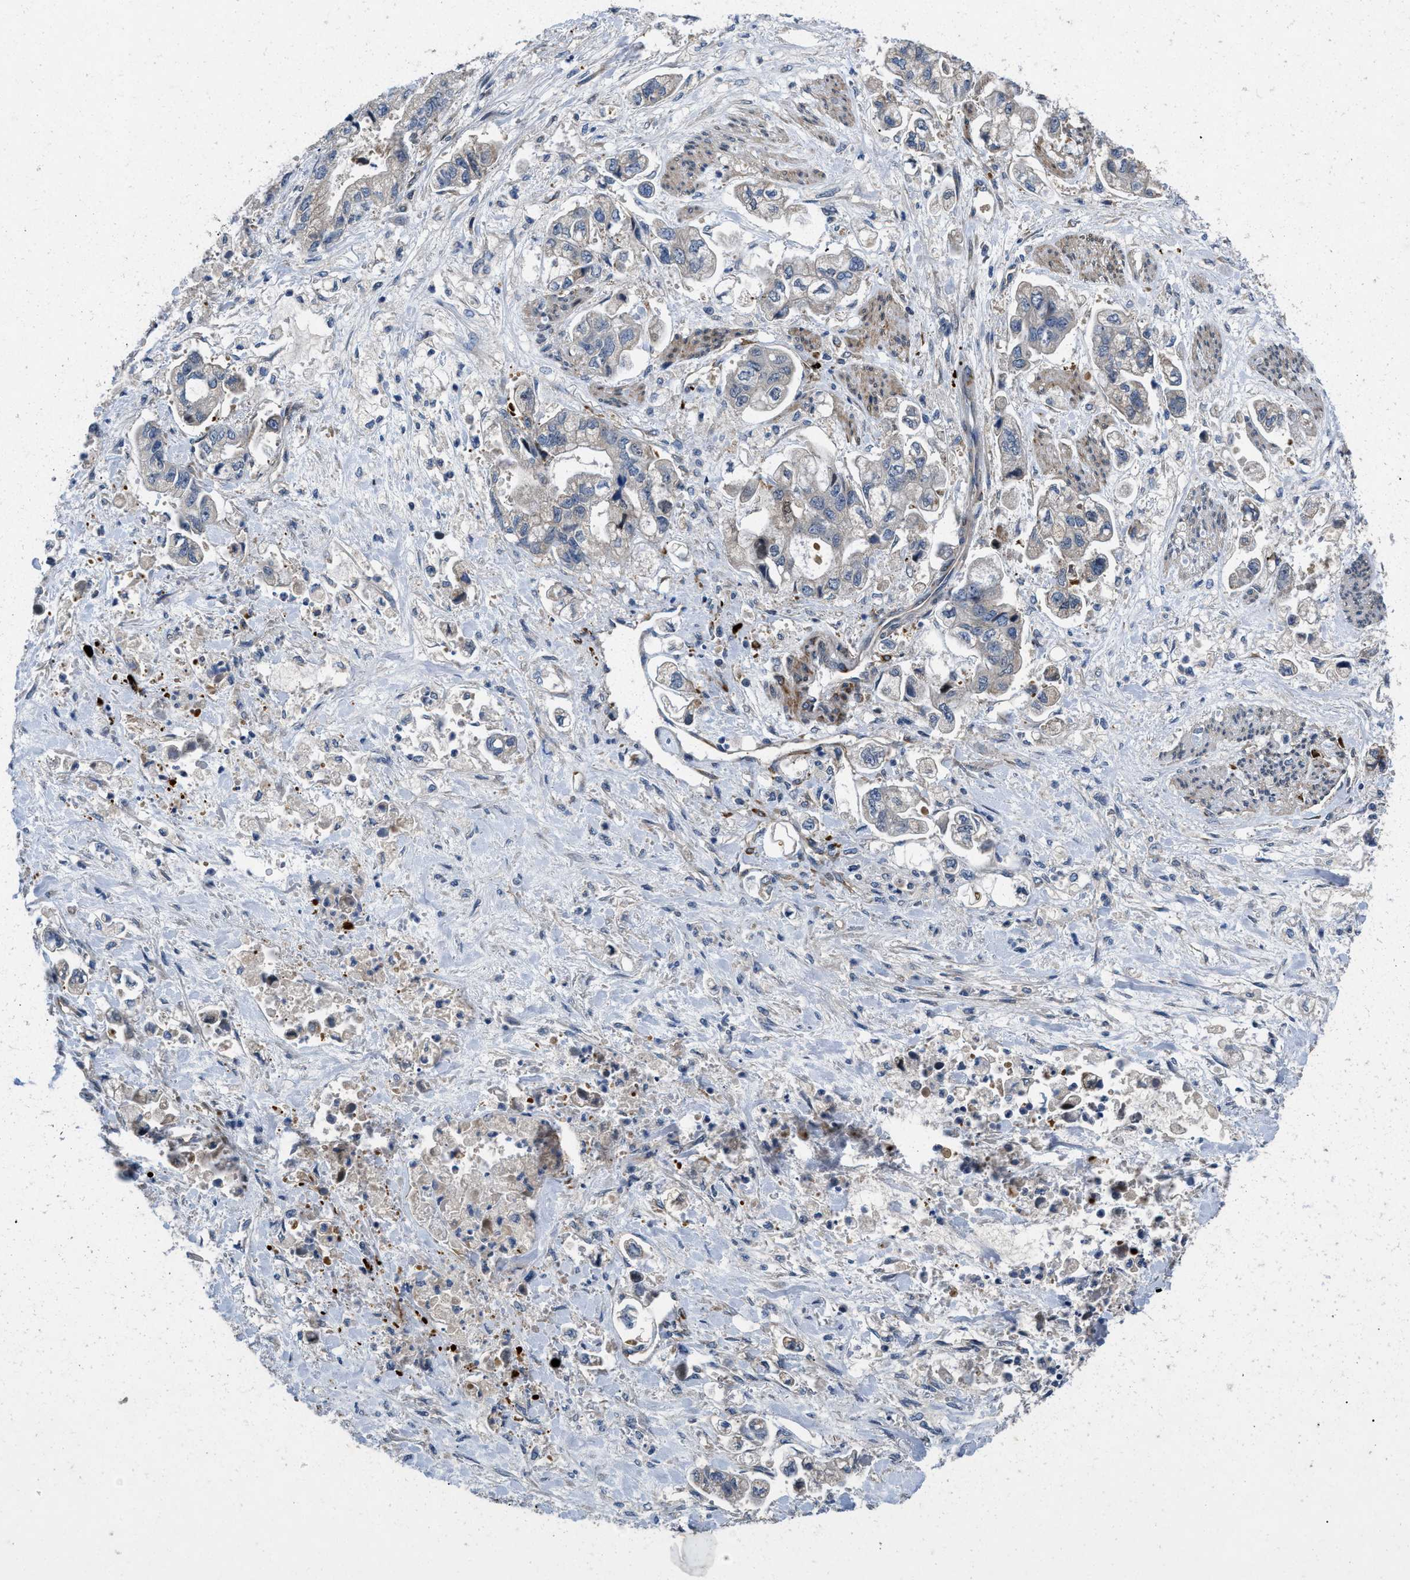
{"staining": {"intensity": "negative", "quantity": "none", "location": "none"}, "tissue": "stomach cancer", "cell_type": "Tumor cells", "image_type": "cancer", "snomed": [{"axis": "morphology", "description": "Normal tissue, NOS"}, {"axis": "morphology", "description": "Adenocarcinoma, NOS"}, {"axis": "topography", "description": "Stomach"}], "caption": "Immunohistochemistry histopathology image of neoplastic tissue: stomach adenocarcinoma stained with DAB displays no significant protein staining in tumor cells.", "gene": "HSPA12B", "patient": {"sex": "male", "age": 62}}